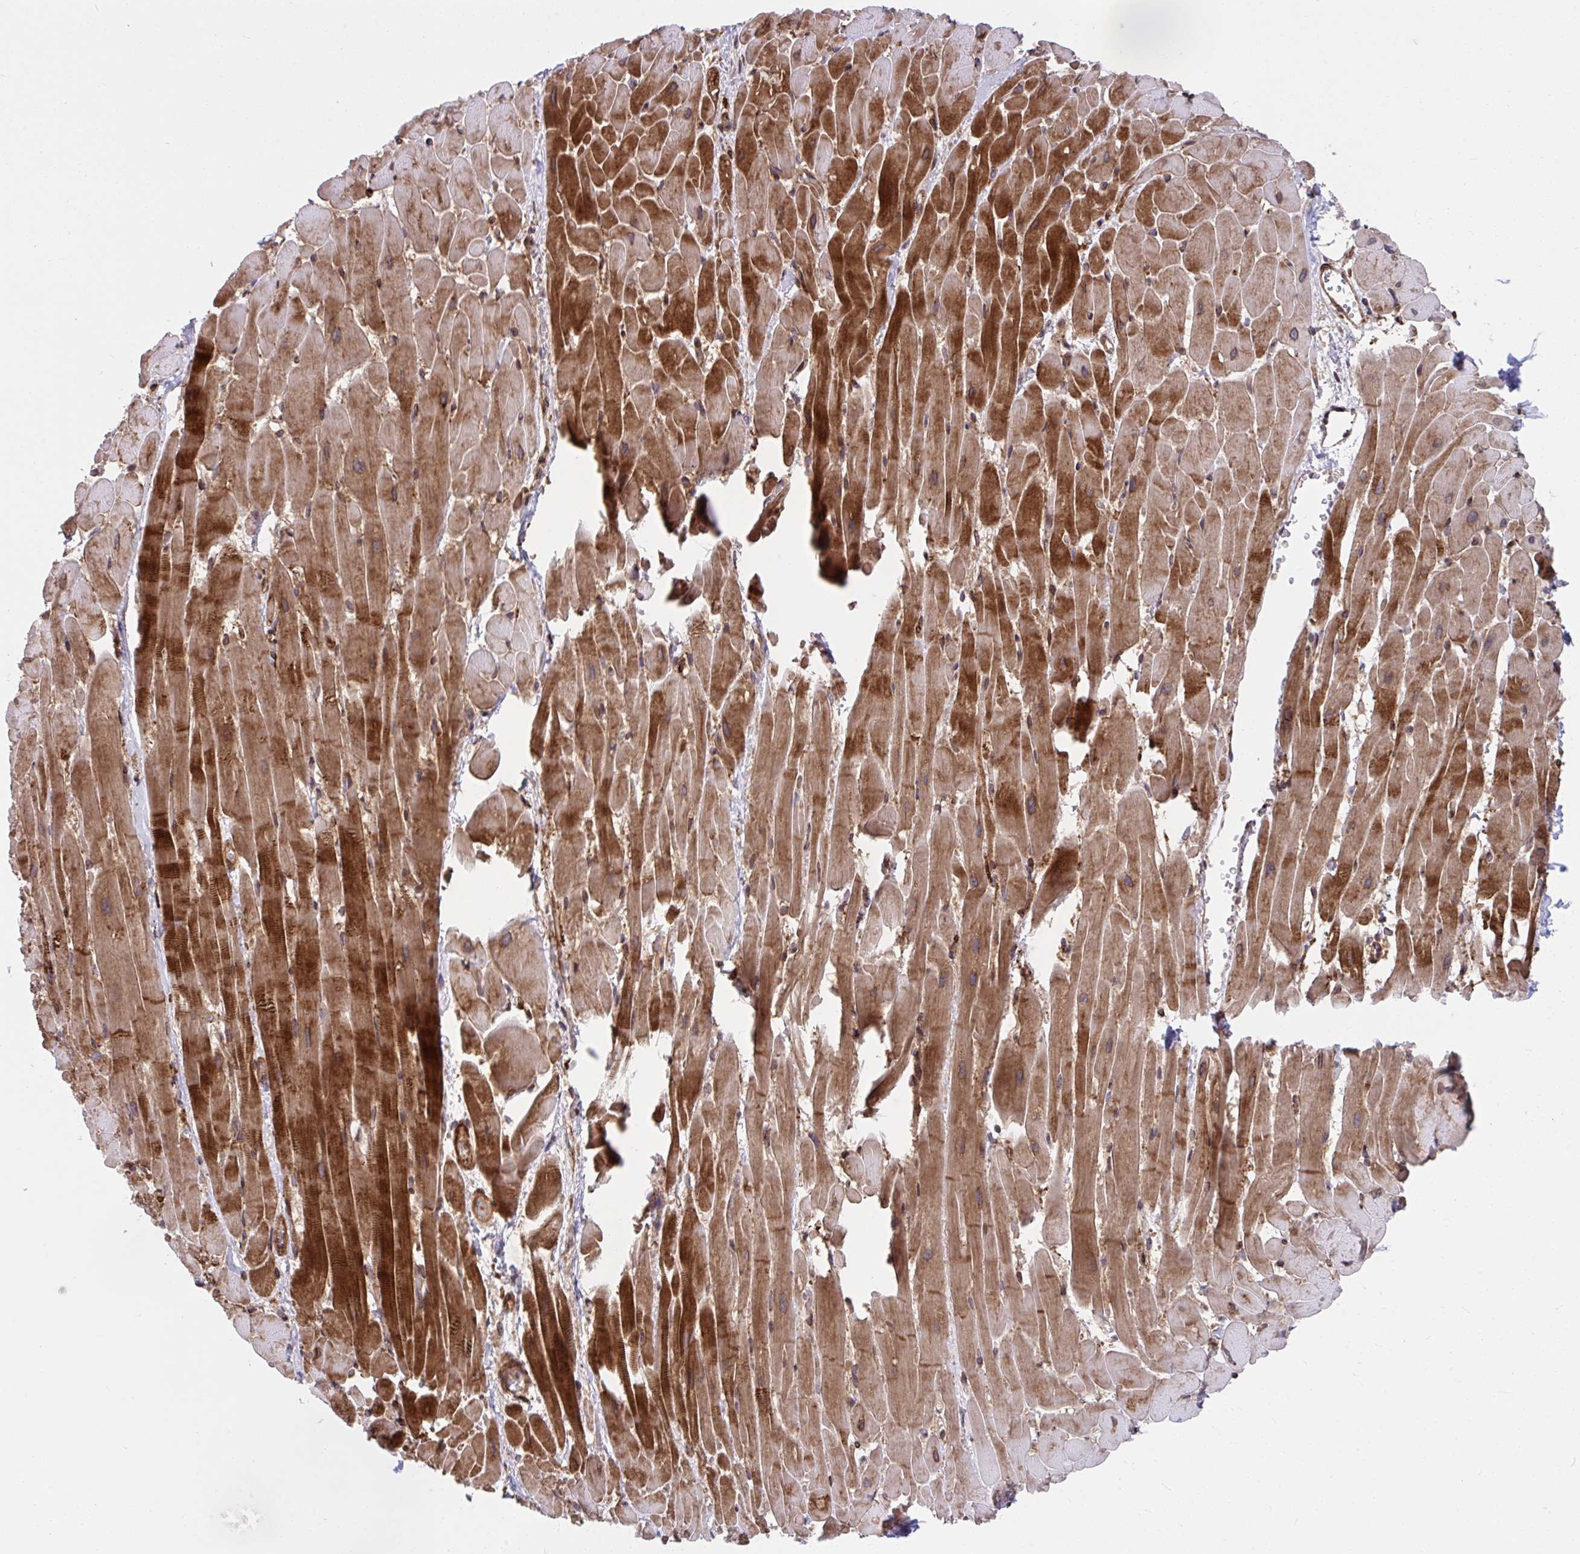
{"staining": {"intensity": "strong", "quantity": "25%-75%", "location": "cytoplasmic/membranous"}, "tissue": "heart muscle", "cell_type": "Cardiomyocytes", "image_type": "normal", "snomed": [{"axis": "morphology", "description": "Normal tissue, NOS"}, {"axis": "topography", "description": "Heart"}], "caption": "Protein staining shows strong cytoplasmic/membranous positivity in about 25%-75% of cardiomyocytes in benign heart muscle. The protein is stained brown, and the nuclei are stained in blue (DAB (3,3'-diaminobenzidine) IHC with brightfield microscopy, high magnification).", "gene": "STIM2", "patient": {"sex": "male", "age": 37}}